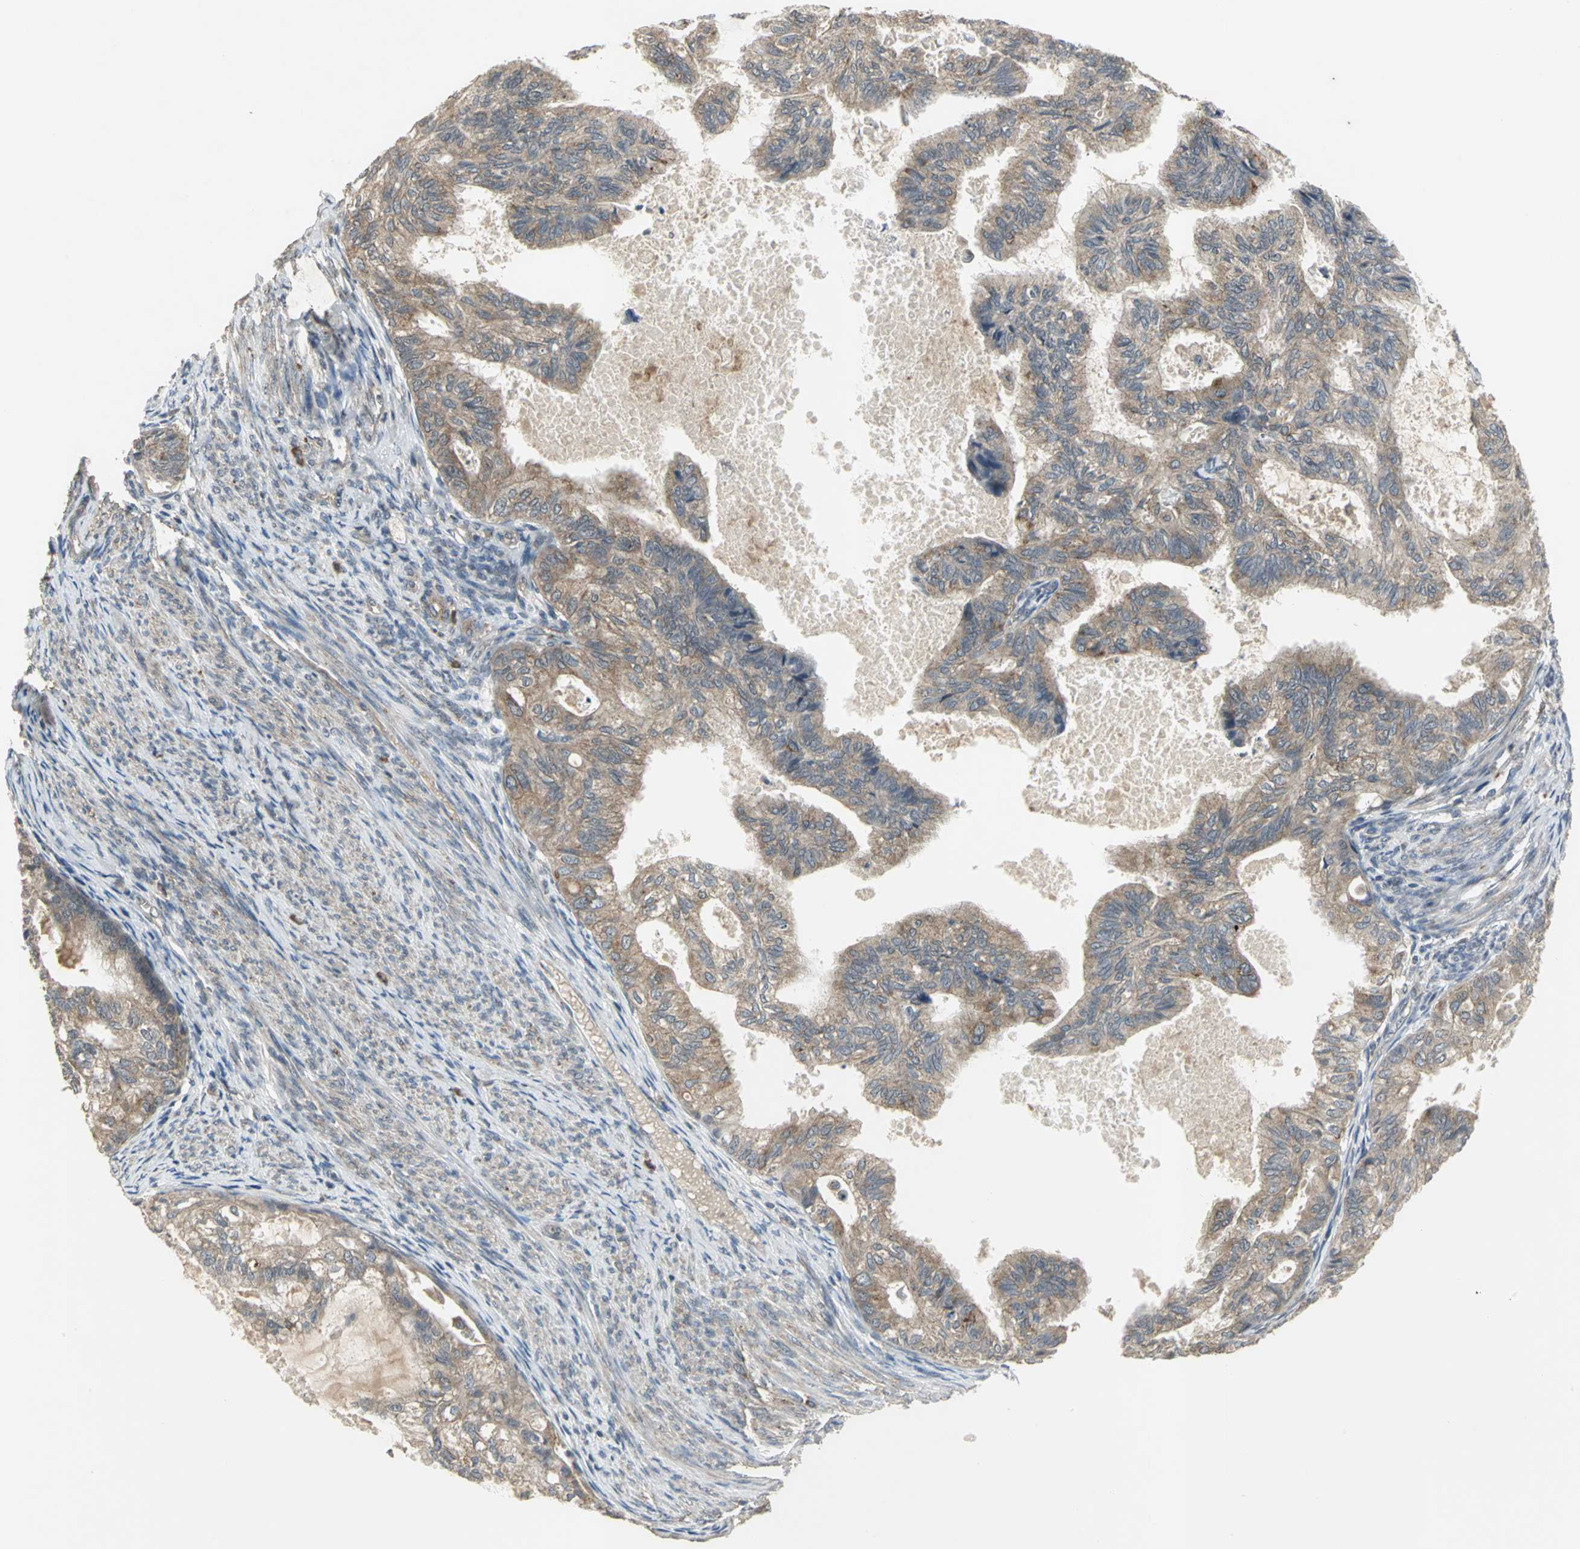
{"staining": {"intensity": "moderate", "quantity": ">75%", "location": "cytoplasmic/membranous"}, "tissue": "cervical cancer", "cell_type": "Tumor cells", "image_type": "cancer", "snomed": [{"axis": "morphology", "description": "Normal tissue, NOS"}, {"axis": "morphology", "description": "Adenocarcinoma, NOS"}, {"axis": "topography", "description": "Cervix"}, {"axis": "topography", "description": "Endometrium"}], "caption": "Human adenocarcinoma (cervical) stained with a brown dye reveals moderate cytoplasmic/membranous positive staining in approximately >75% of tumor cells.", "gene": "KEAP1", "patient": {"sex": "female", "age": 86}}